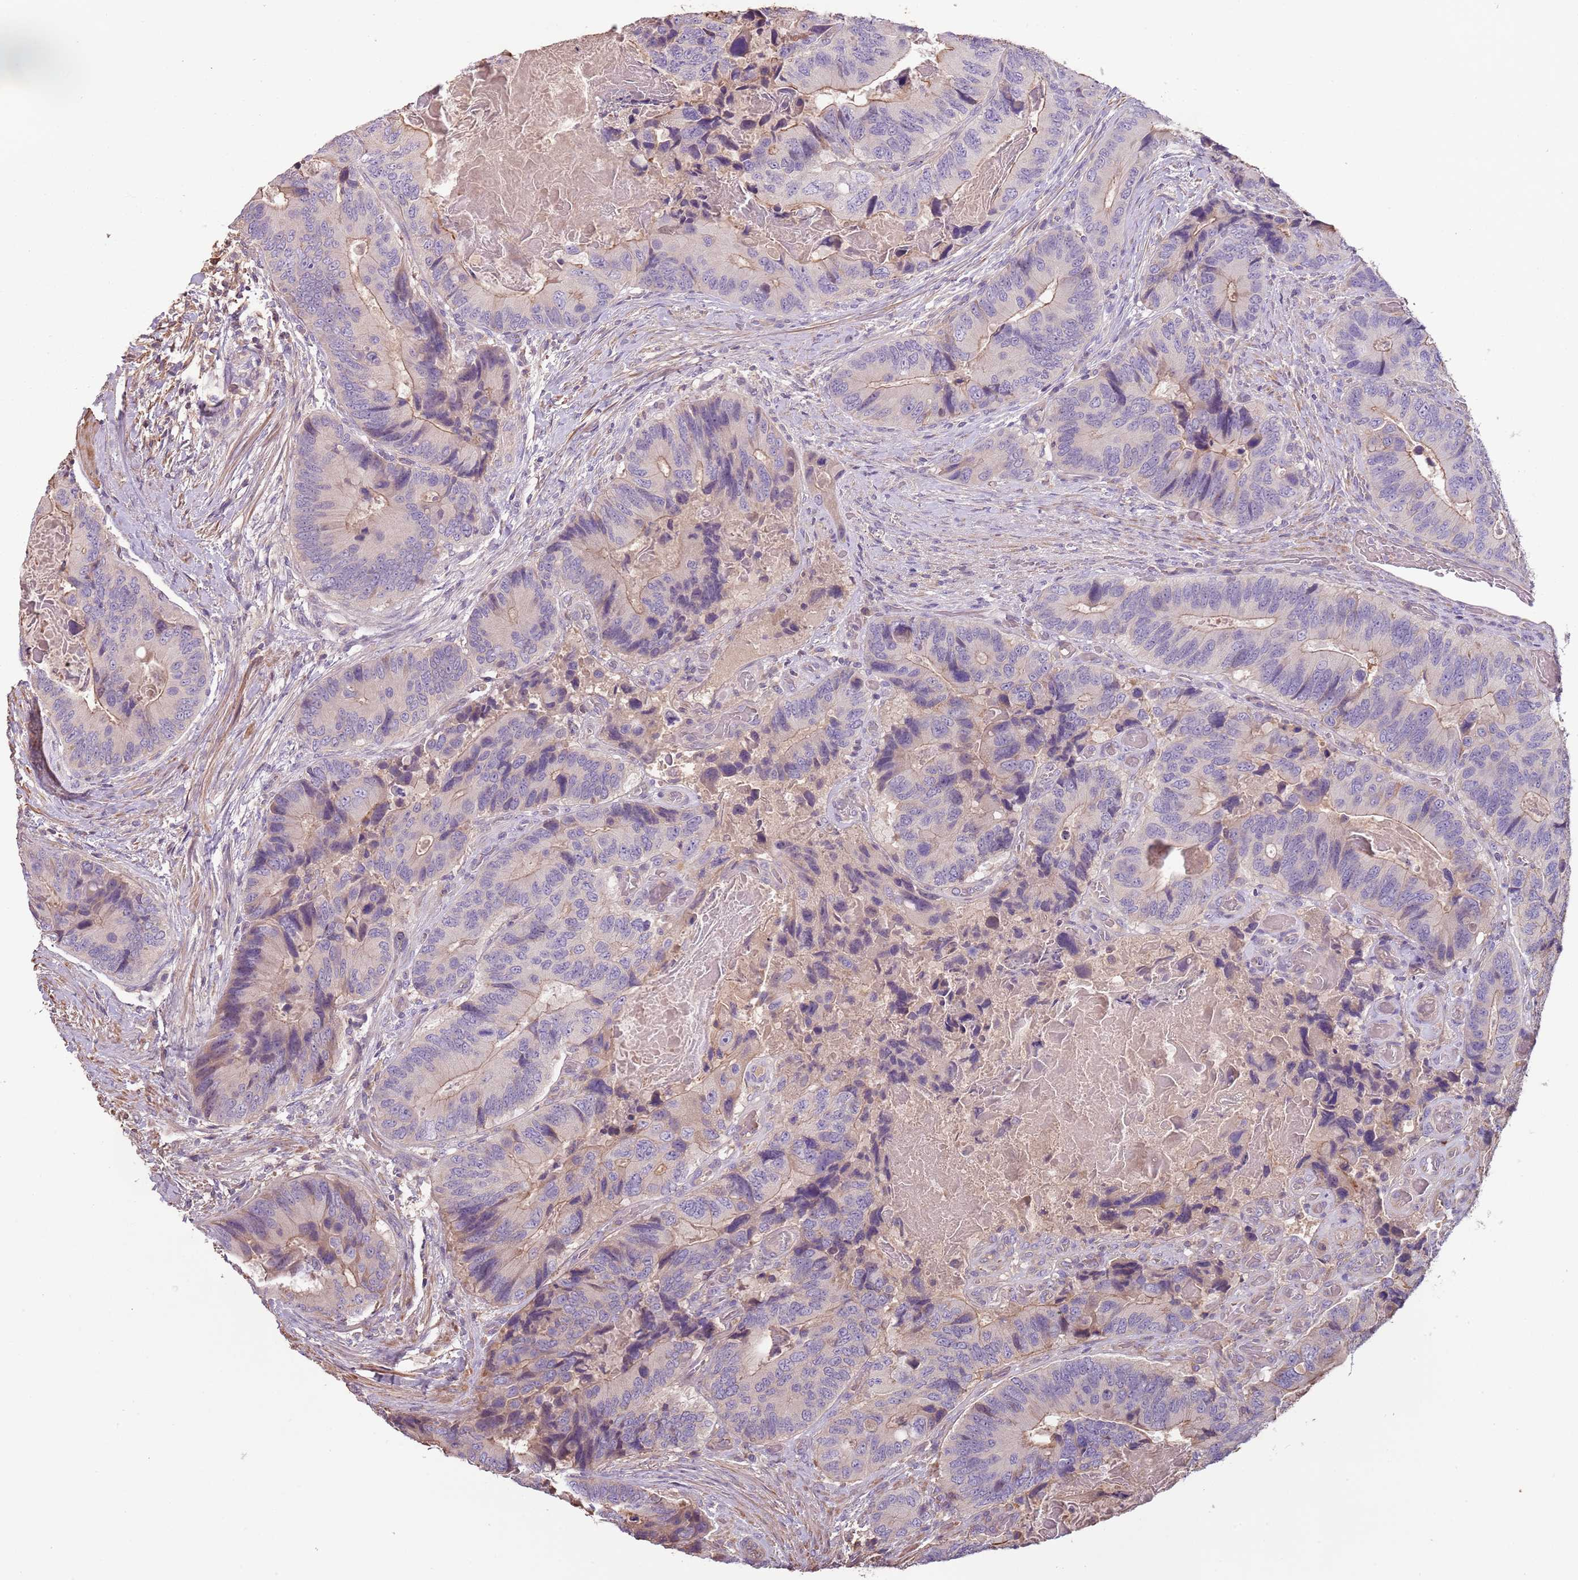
{"staining": {"intensity": "moderate", "quantity": "<25%", "location": "cytoplasmic/membranous"}, "tissue": "colorectal cancer", "cell_type": "Tumor cells", "image_type": "cancer", "snomed": [{"axis": "morphology", "description": "Adenocarcinoma, NOS"}, {"axis": "topography", "description": "Colon"}], "caption": "A histopathology image of human adenocarcinoma (colorectal) stained for a protein exhibits moderate cytoplasmic/membranous brown staining in tumor cells.", "gene": "FECH", "patient": {"sex": "male", "age": 84}}